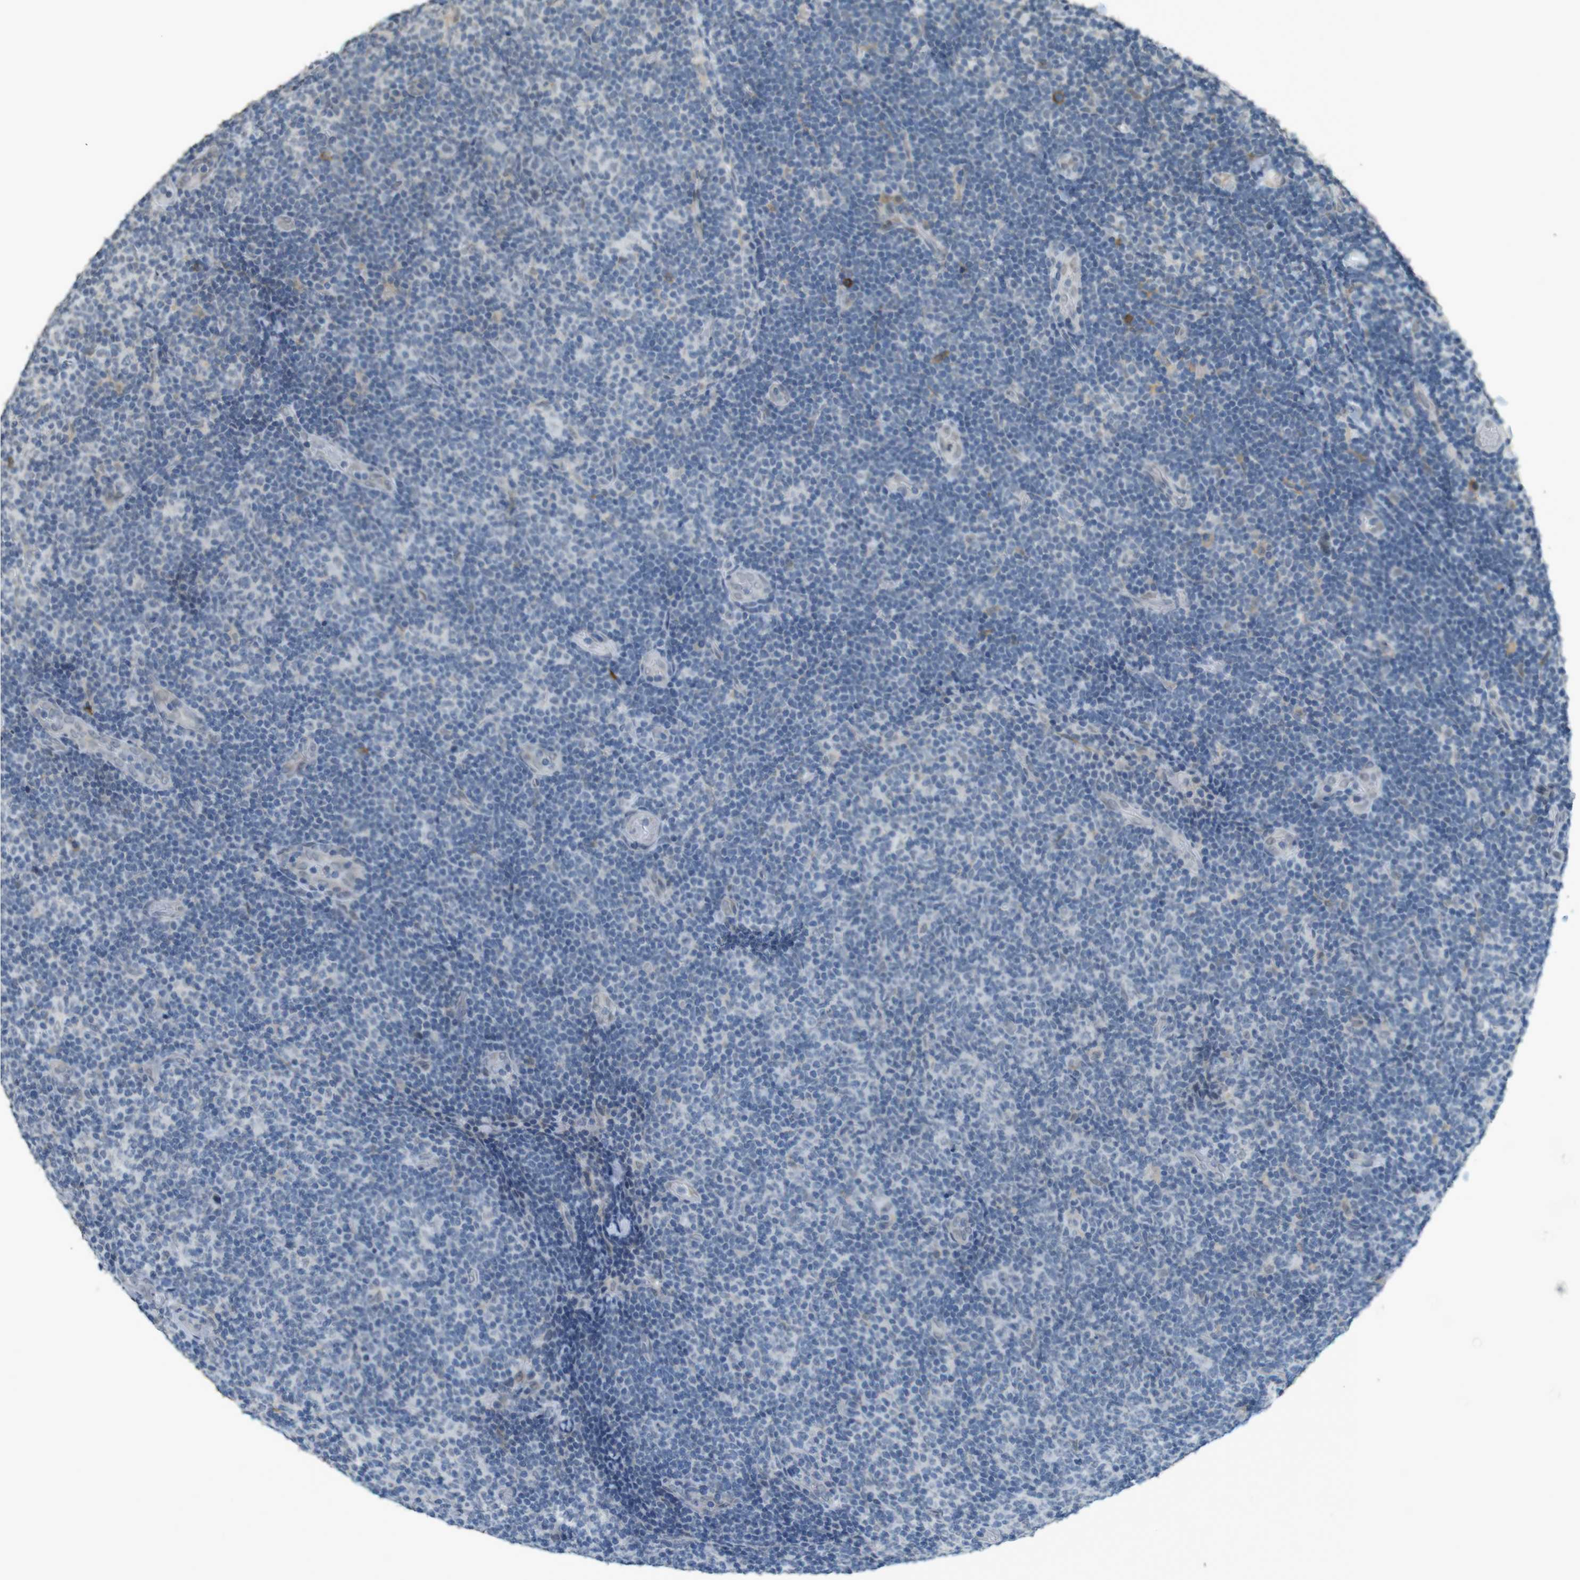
{"staining": {"intensity": "negative", "quantity": "none", "location": "none"}, "tissue": "lymphoma", "cell_type": "Tumor cells", "image_type": "cancer", "snomed": [{"axis": "morphology", "description": "Malignant lymphoma, non-Hodgkin's type, Low grade"}, {"axis": "topography", "description": "Lymph node"}], "caption": "Image shows no protein expression in tumor cells of lymphoma tissue.", "gene": "FZD10", "patient": {"sex": "male", "age": 83}}